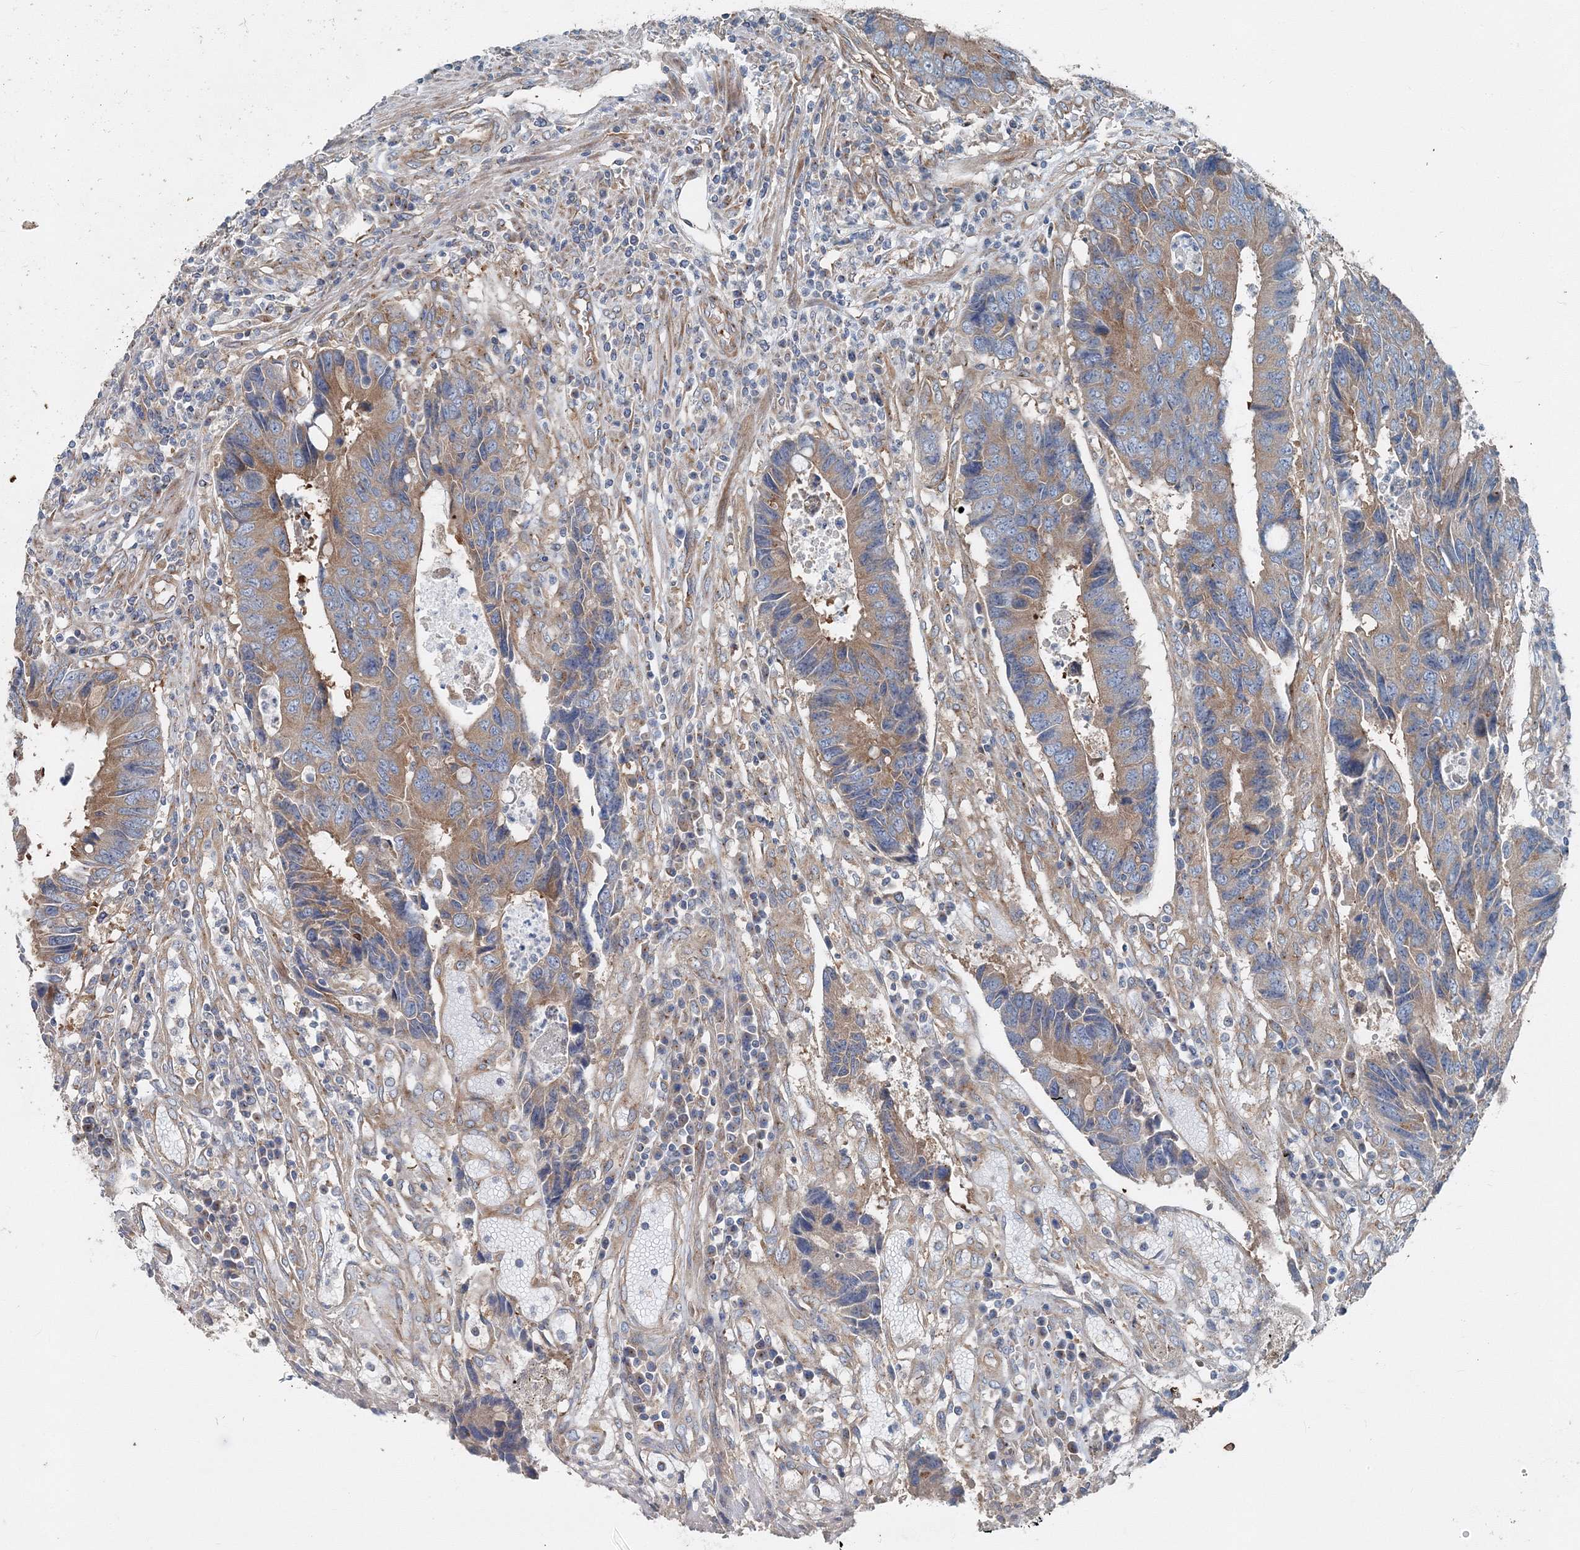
{"staining": {"intensity": "moderate", "quantity": ">75%", "location": "cytoplasmic/membranous"}, "tissue": "colorectal cancer", "cell_type": "Tumor cells", "image_type": "cancer", "snomed": [{"axis": "morphology", "description": "Adenocarcinoma, NOS"}, {"axis": "topography", "description": "Rectum"}], "caption": "Protein staining by IHC displays moderate cytoplasmic/membranous staining in about >75% of tumor cells in colorectal cancer.", "gene": "MPHOSPH9", "patient": {"sex": "male", "age": 84}}